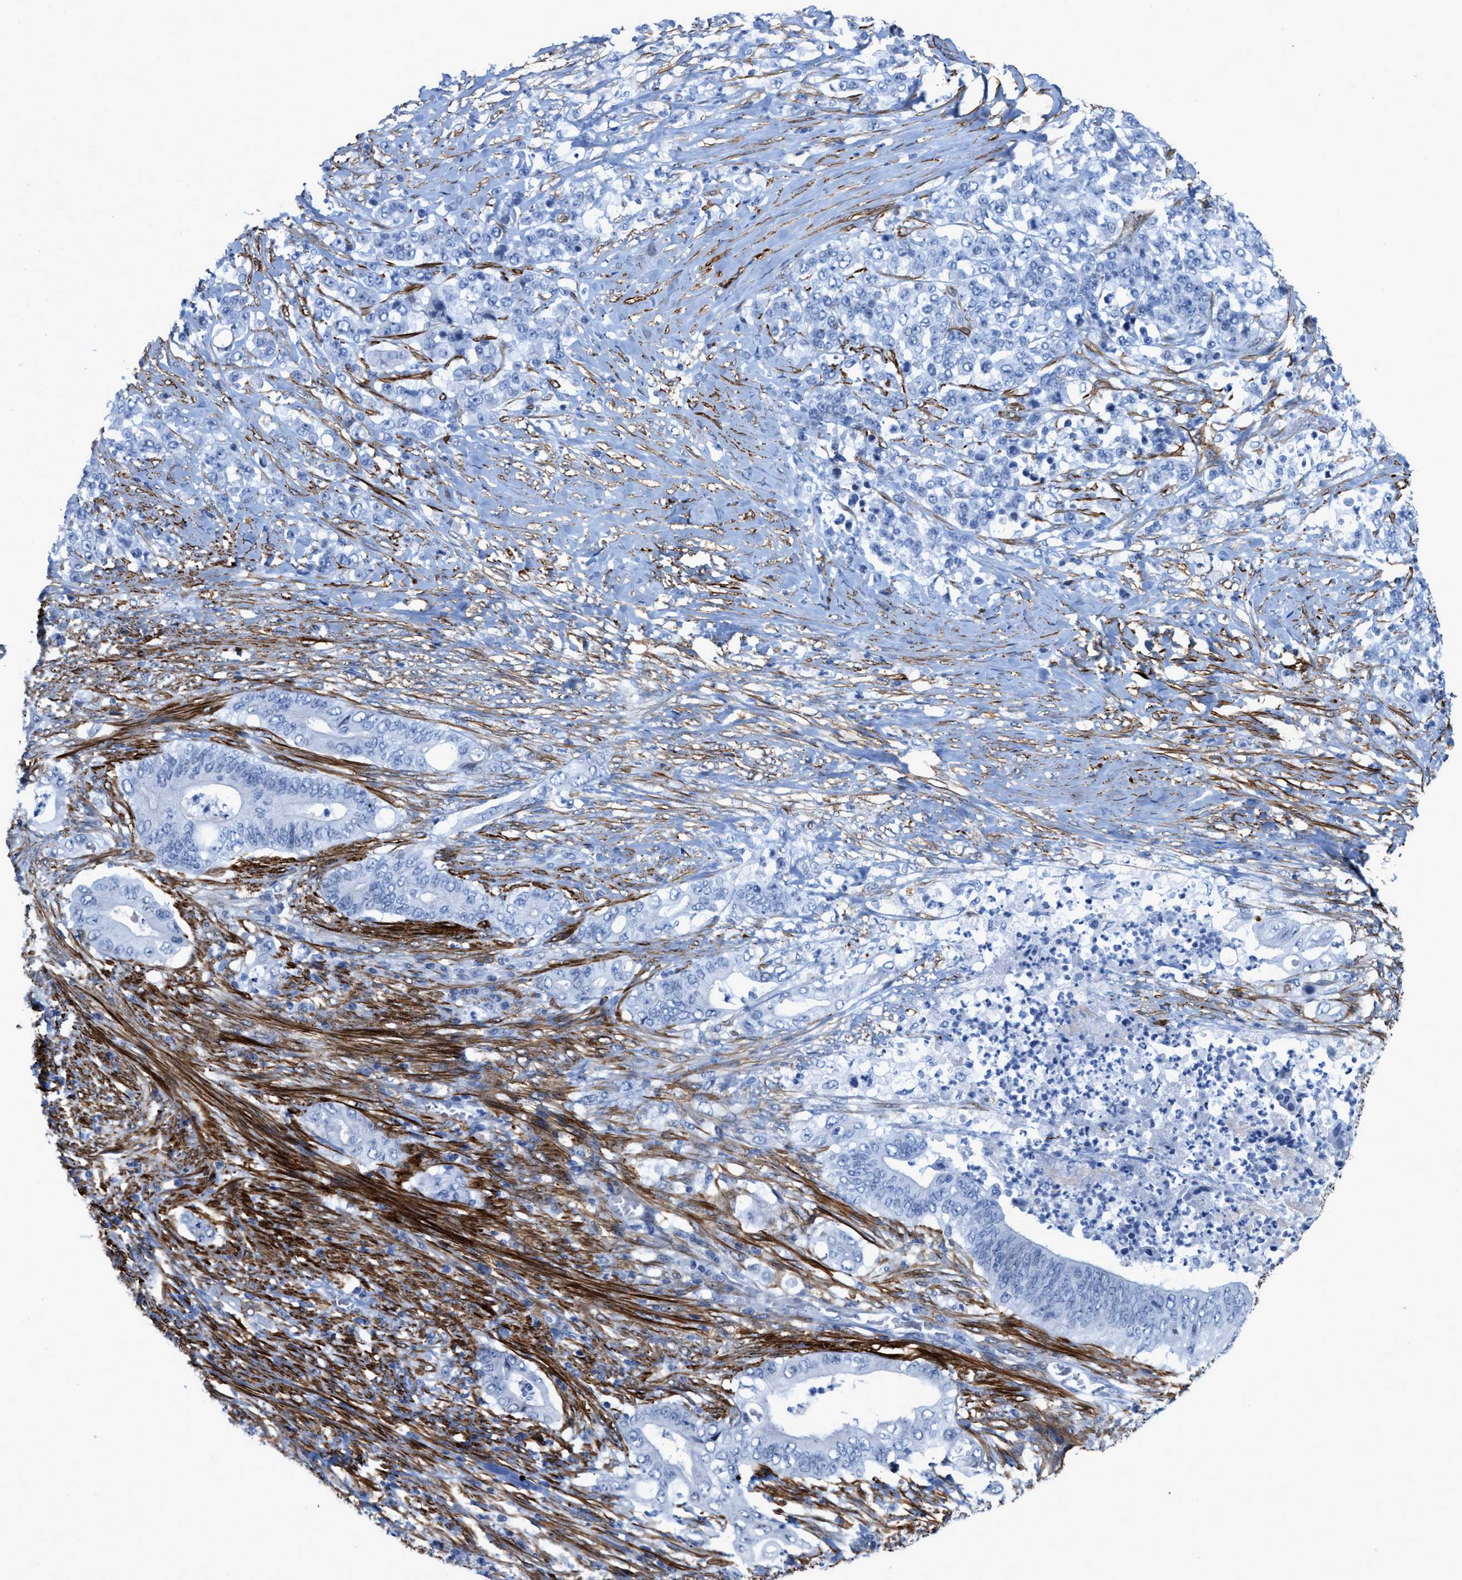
{"staining": {"intensity": "negative", "quantity": "none", "location": "none"}, "tissue": "stomach cancer", "cell_type": "Tumor cells", "image_type": "cancer", "snomed": [{"axis": "morphology", "description": "Adenocarcinoma, NOS"}, {"axis": "topography", "description": "Stomach"}], "caption": "The IHC micrograph has no significant staining in tumor cells of stomach adenocarcinoma tissue.", "gene": "TAGLN", "patient": {"sex": "female", "age": 73}}